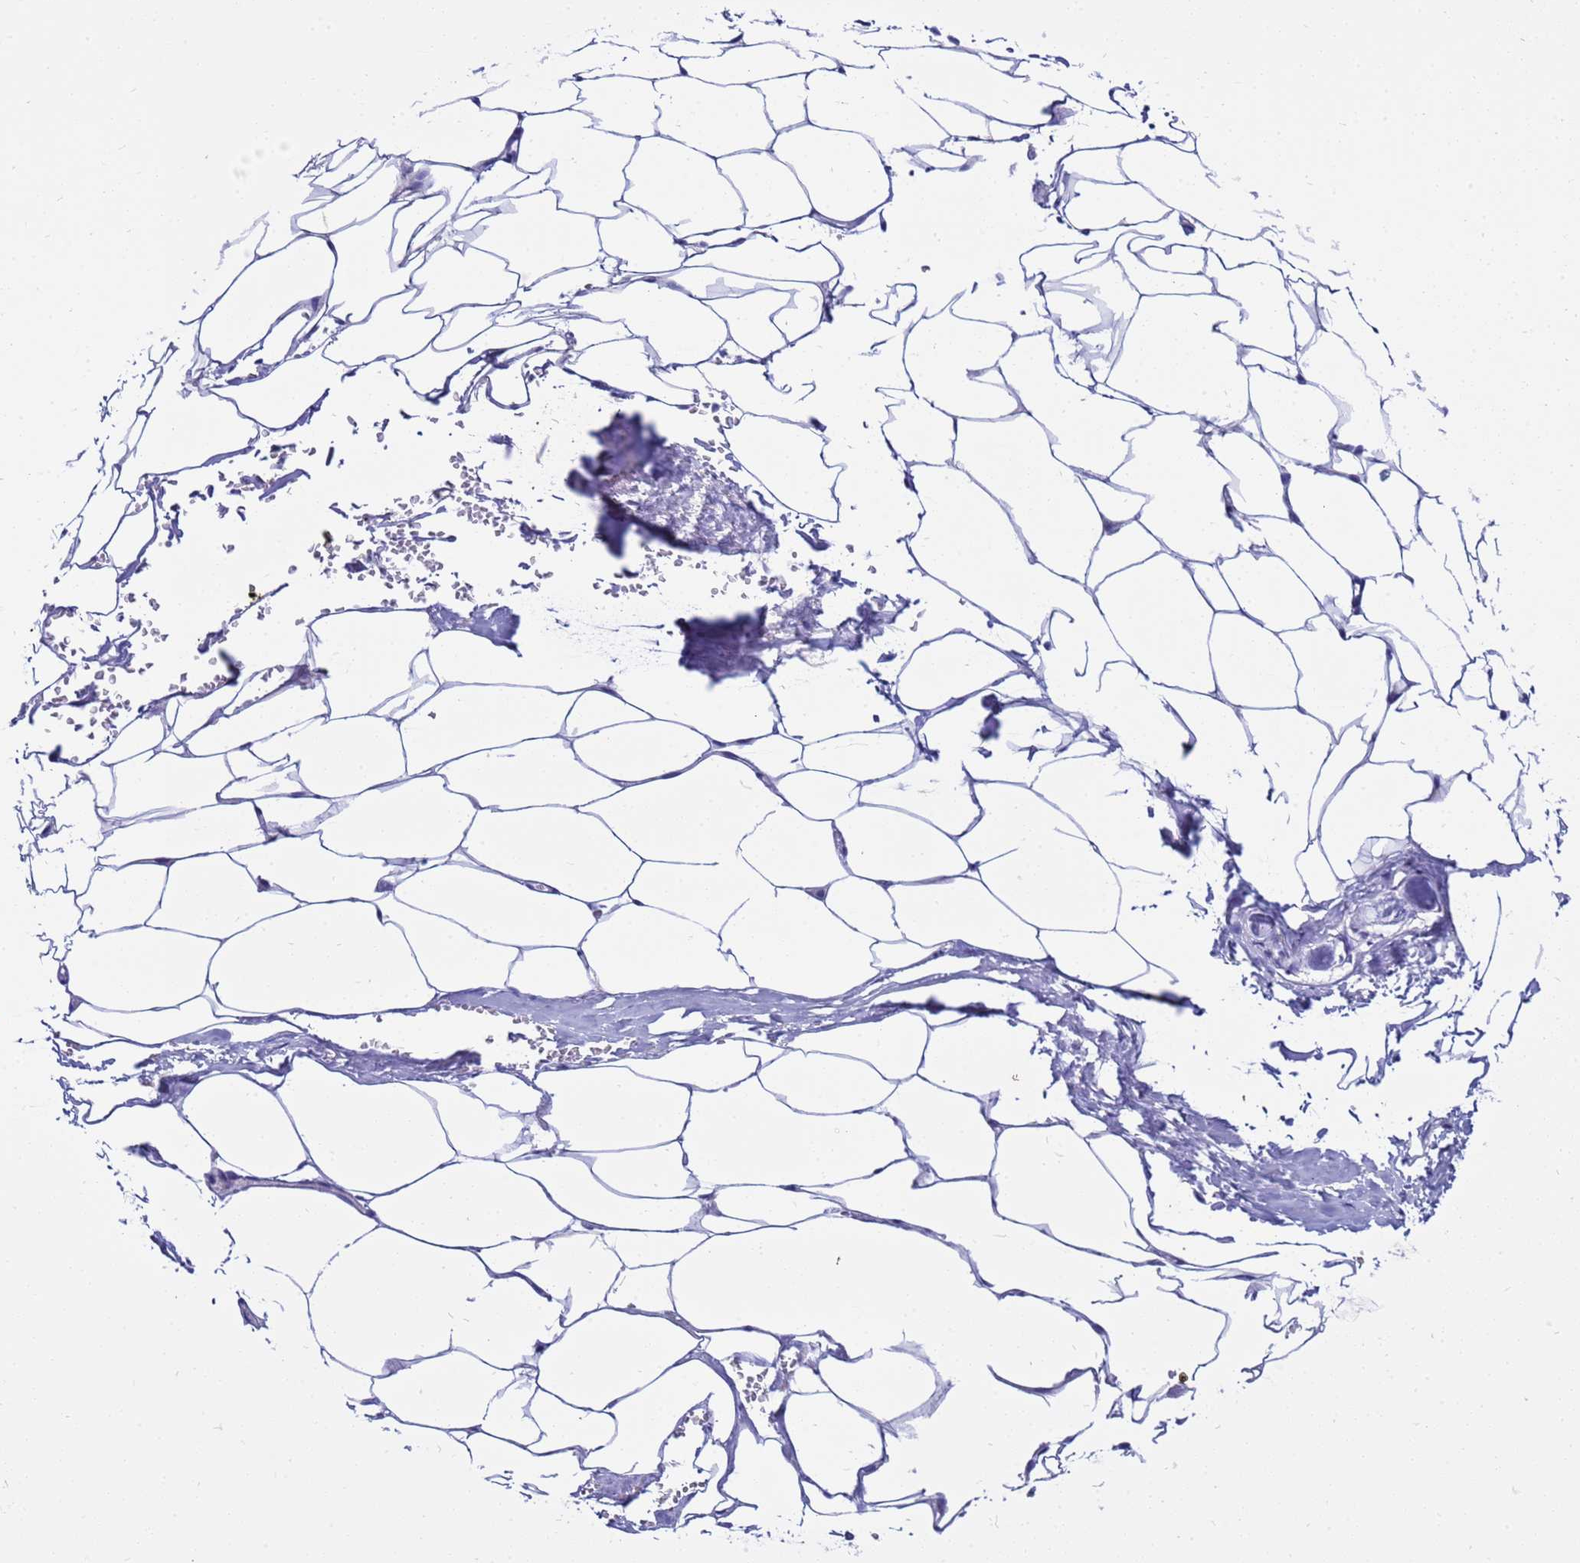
{"staining": {"intensity": "negative", "quantity": "none", "location": "none"}, "tissue": "adipose tissue", "cell_type": "Adipocytes", "image_type": "normal", "snomed": [{"axis": "morphology", "description": "Normal tissue, NOS"}, {"axis": "morphology", "description": "Adenocarcinoma, Low grade"}, {"axis": "topography", "description": "Prostate"}, {"axis": "topography", "description": "Peripheral nerve tissue"}], "caption": "Photomicrograph shows no protein staining in adipocytes of normal adipose tissue. (Immunohistochemistry, brightfield microscopy, high magnification).", "gene": "LRATD1", "patient": {"sex": "male", "age": 63}}